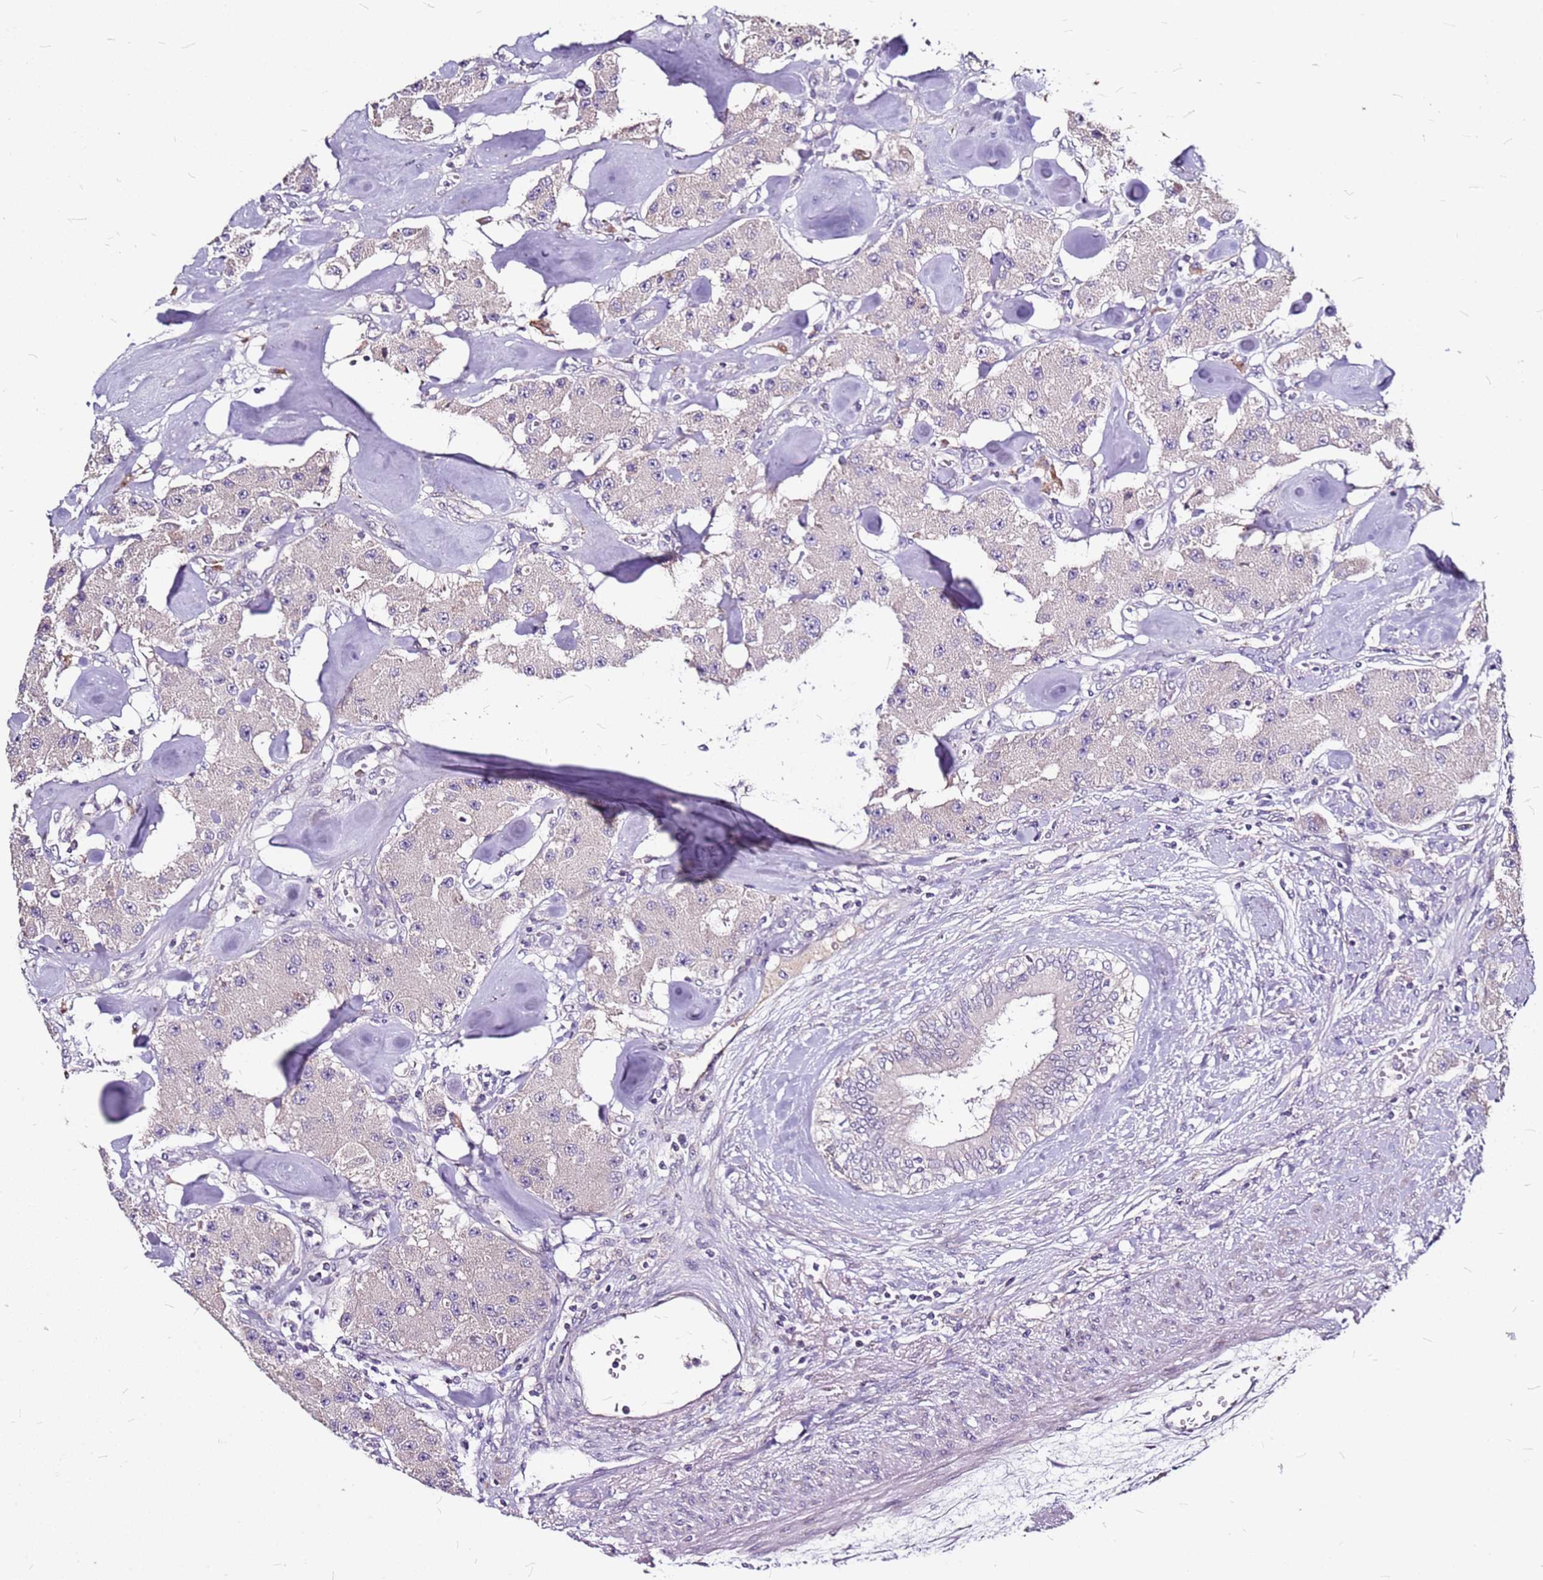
{"staining": {"intensity": "negative", "quantity": "none", "location": "none"}, "tissue": "carcinoid", "cell_type": "Tumor cells", "image_type": "cancer", "snomed": [{"axis": "morphology", "description": "Carcinoid, malignant, NOS"}, {"axis": "topography", "description": "Pancreas"}], "caption": "Carcinoid stained for a protein using immunohistochemistry (IHC) exhibits no staining tumor cells.", "gene": "DCDC2C", "patient": {"sex": "male", "age": 41}}